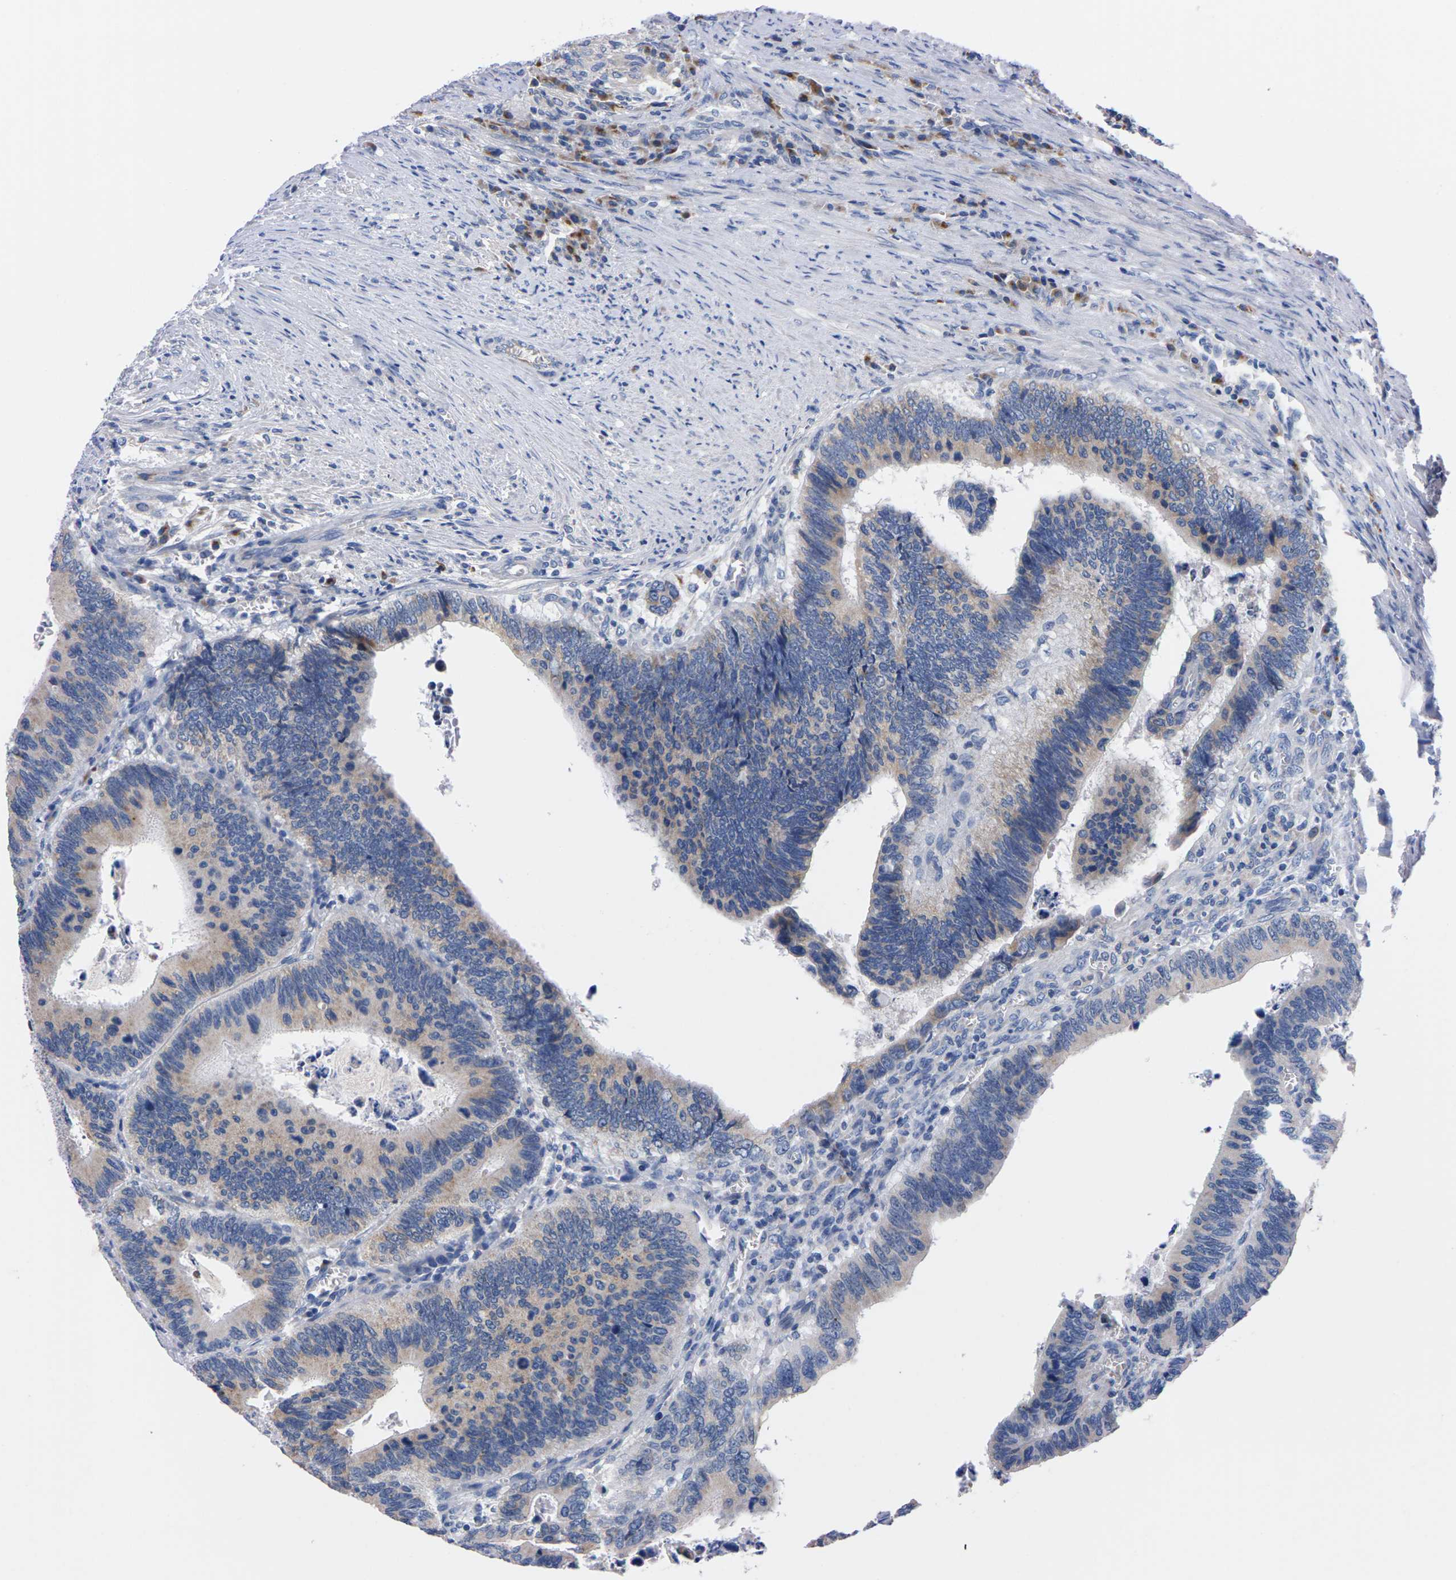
{"staining": {"intensity": "weak", "quantity": "<25%", "location": "cytoplasmic/membranous"}, "tissue": "colorectal cancer", "cell_type": "Tumor cells", "image_type": "cancer", "snomed": [{"axis": "morphology", "description": "Adenocarcinoma, NOS"}, {"axis": "topography", "description": "Colon"}], "caption": "Tumor cells show no significant protein expression in adenocarcinoma (colorectal).", "gene": "FAM210A", "patient": {"sex": "male", "age": 72}}